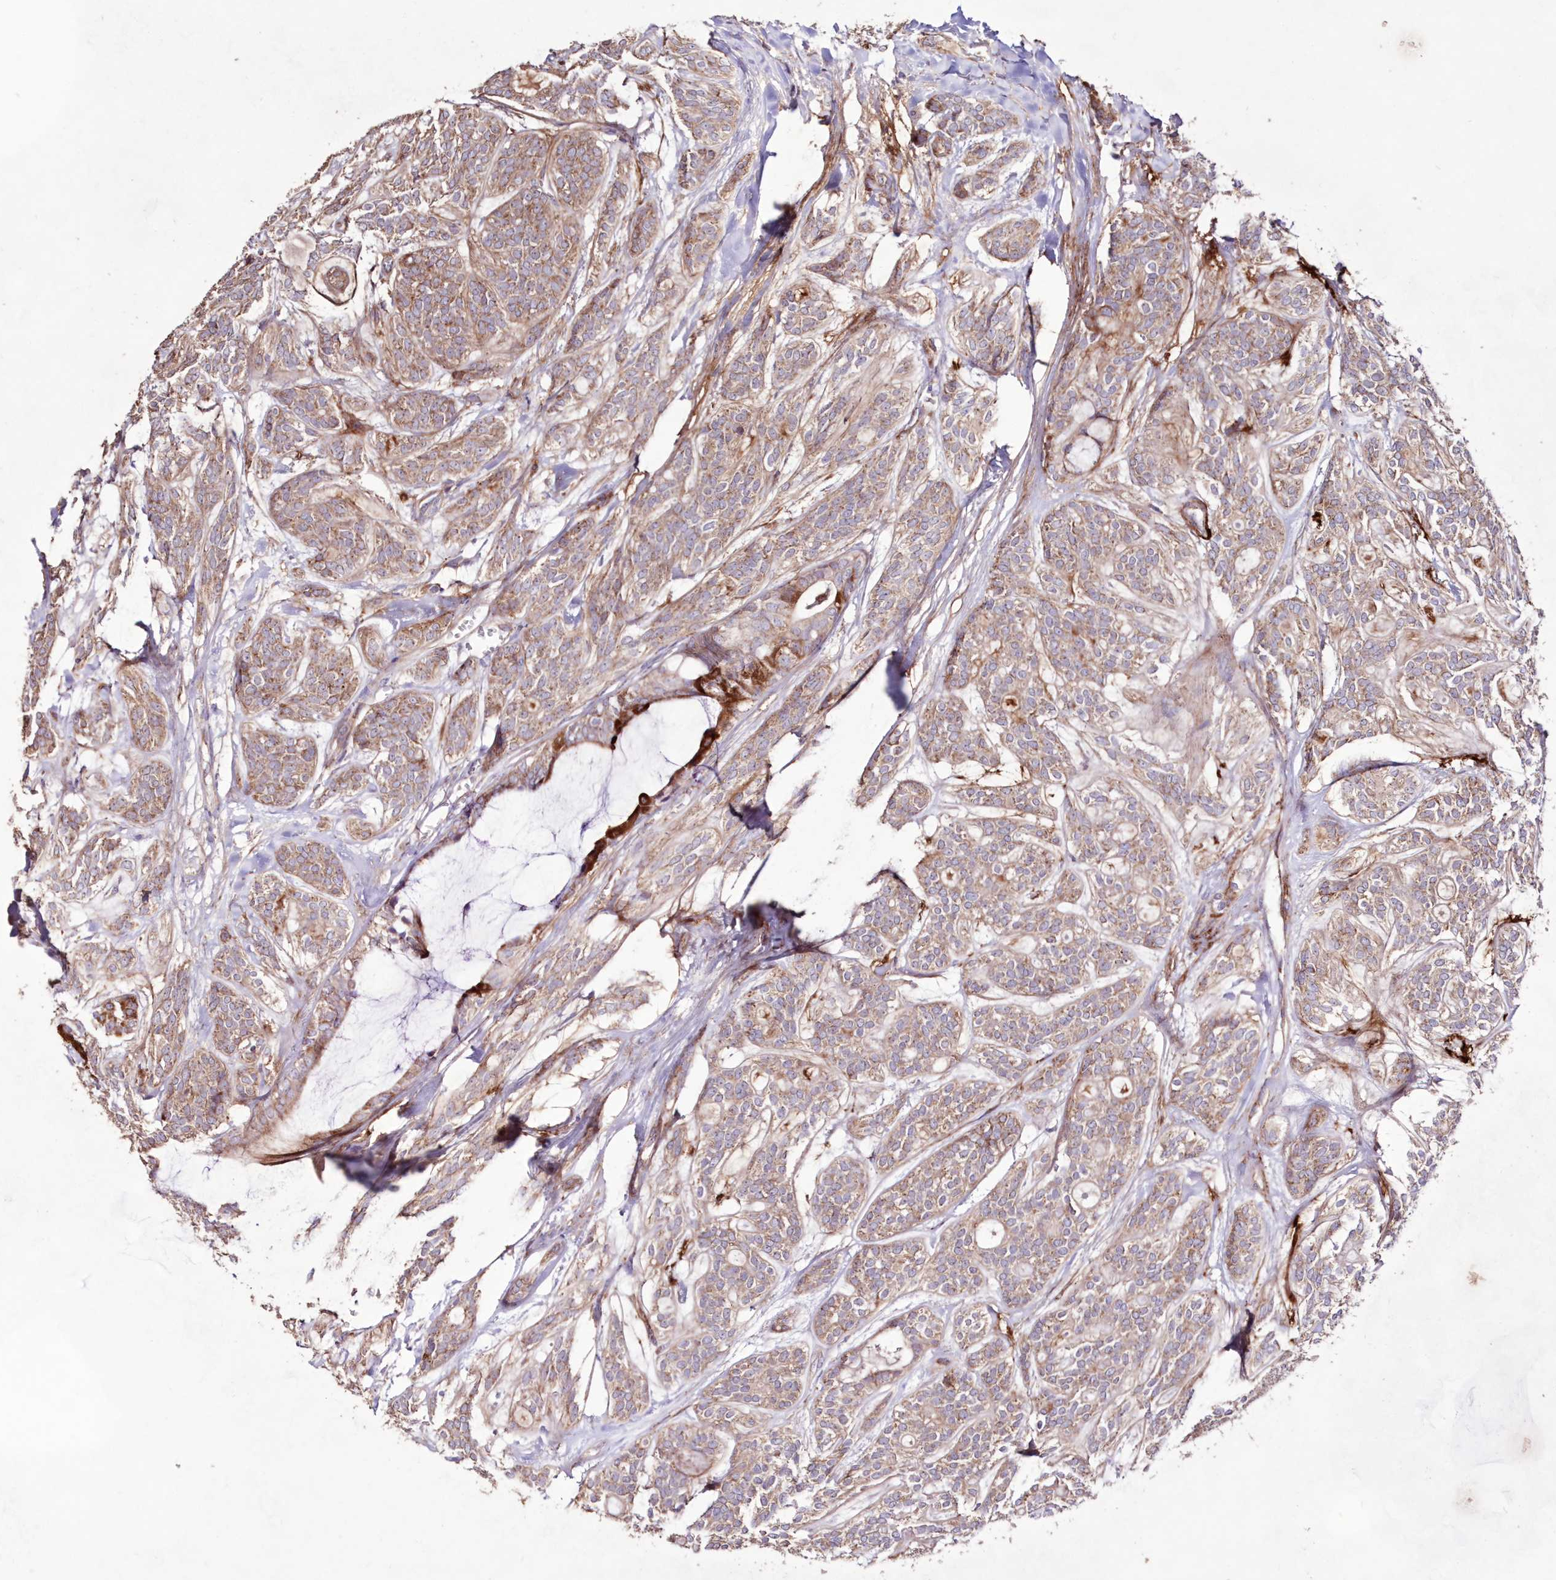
{"staining": {"intensity": "weak", "quantity": ">75%", "location": "cytoplasmic/membranous"}, "tissue": "head and neck cancer", "cell_type": "Tumor cells", "image_type": "cancer", "snomed": [{"axis": "morphology", "description": "Adenocarcinoma, NOS"}, {"axis": "topography", "description": "Head-Neck"}], "caption": "A high-resolution micrograph shows immunohistochemistry staining of head and neck cancer (adenocarcinoma), which demonstrates weak cytoplasmic/membranous expression in approximately >75% of tumor cells.", "gene": "HADHB", "patient": {"sex": "male", "age": 66}}